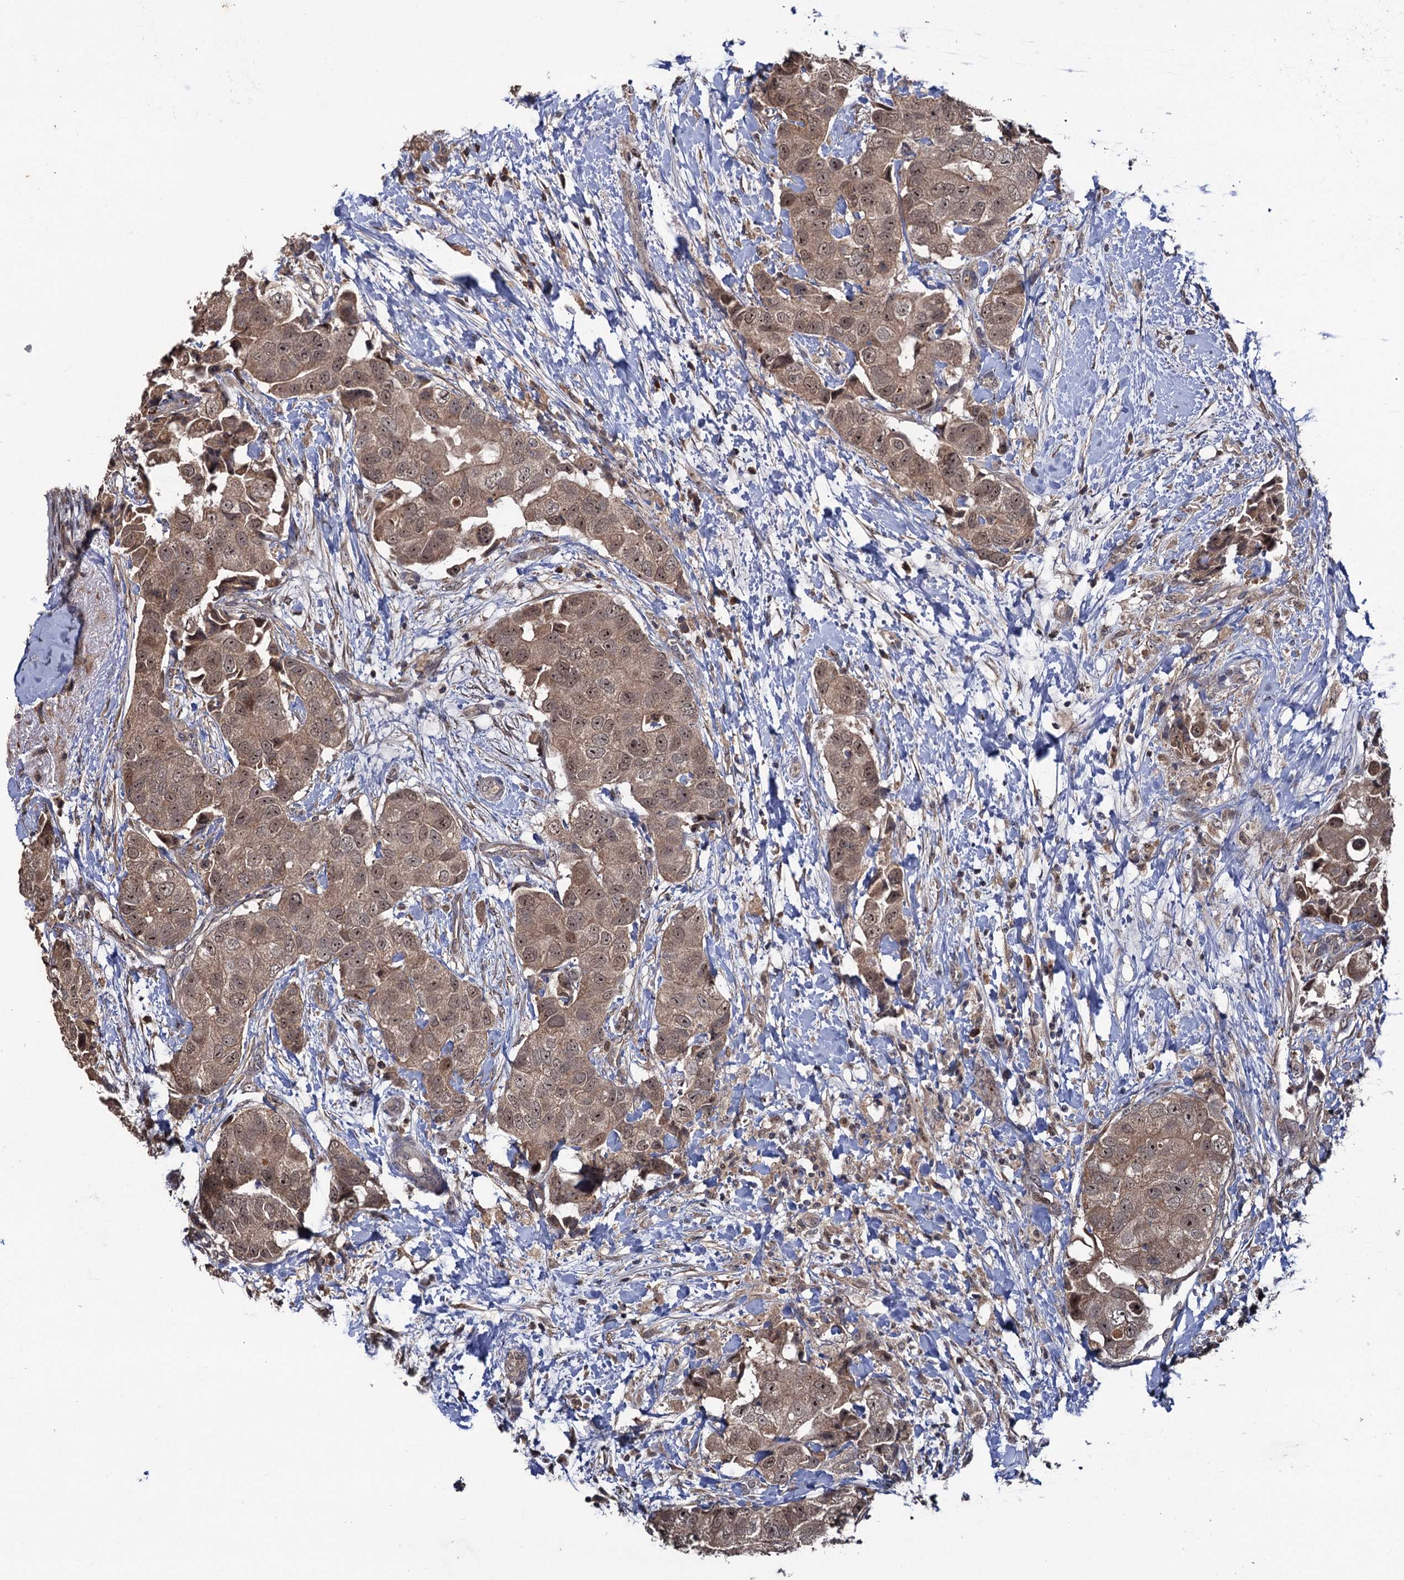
{"staining": {"intensity": "weak", "quantity": ">75%", "location": "cytoplasmic/membranous,nuclear"}, "tissue": "breast cancer", "cell_type": "Tumor cells", "image_type": "cancer", "snomed": [{"axis": "morphology", "description": "Normal tissue, NOS"}, {"axis": "morphology", "description": "Duct carcinoma"}, {"axis": "topography", "description": "Breast"}], "caption": "Brown immunohistochemical staining in breast intraductal carcinoma demonstrates weak cytoplasmic/membranous and nuclear staining in about >75% of tumor cells.", "gene": "LRRC63", "patient": {"sex": "female", "age": 62}}